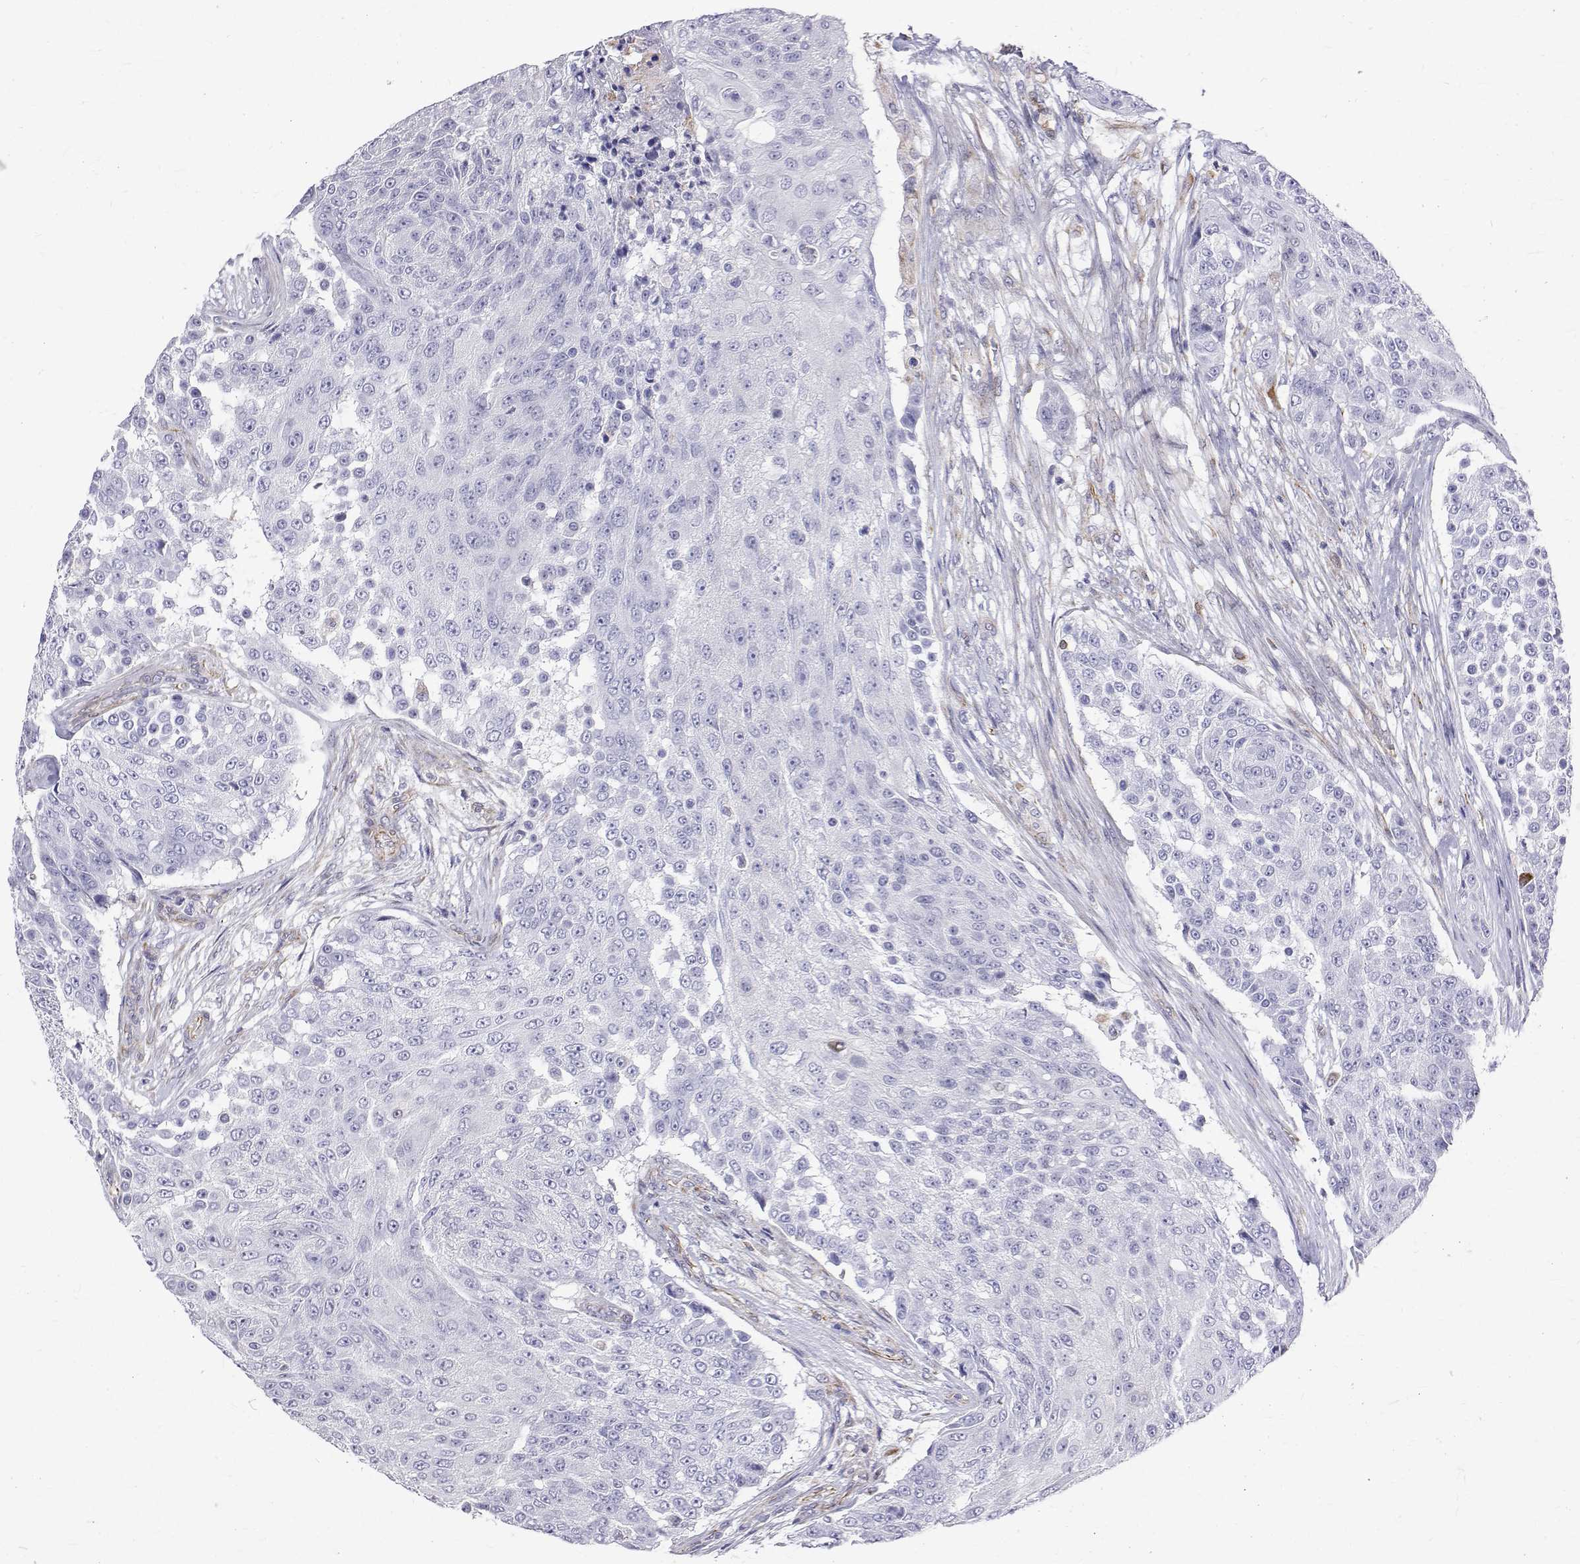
{"staining": {"intensity": "negative", "quantity": "none", "location": "none"}, "tissue": "urothelial cancer", "cell_type": "Tumor cells", "image_type": "cancer", "snomed": [{"axis": "morphology", "description": "Urothelial carcinoma, High grade"}, {"axis": "topography", "description": "Urinary bladder"}], "caption": "Tumor cells show no significant protein expression in urothelial carcinoma (high-grade). The staining was performed using DAB to visualize the protein expression in brown, while the nuclei were stained in blue with hematoxylin (Magnification: 20x).", "gene": "OPRPN", "patient": {"sex": "female", "age": 63}}